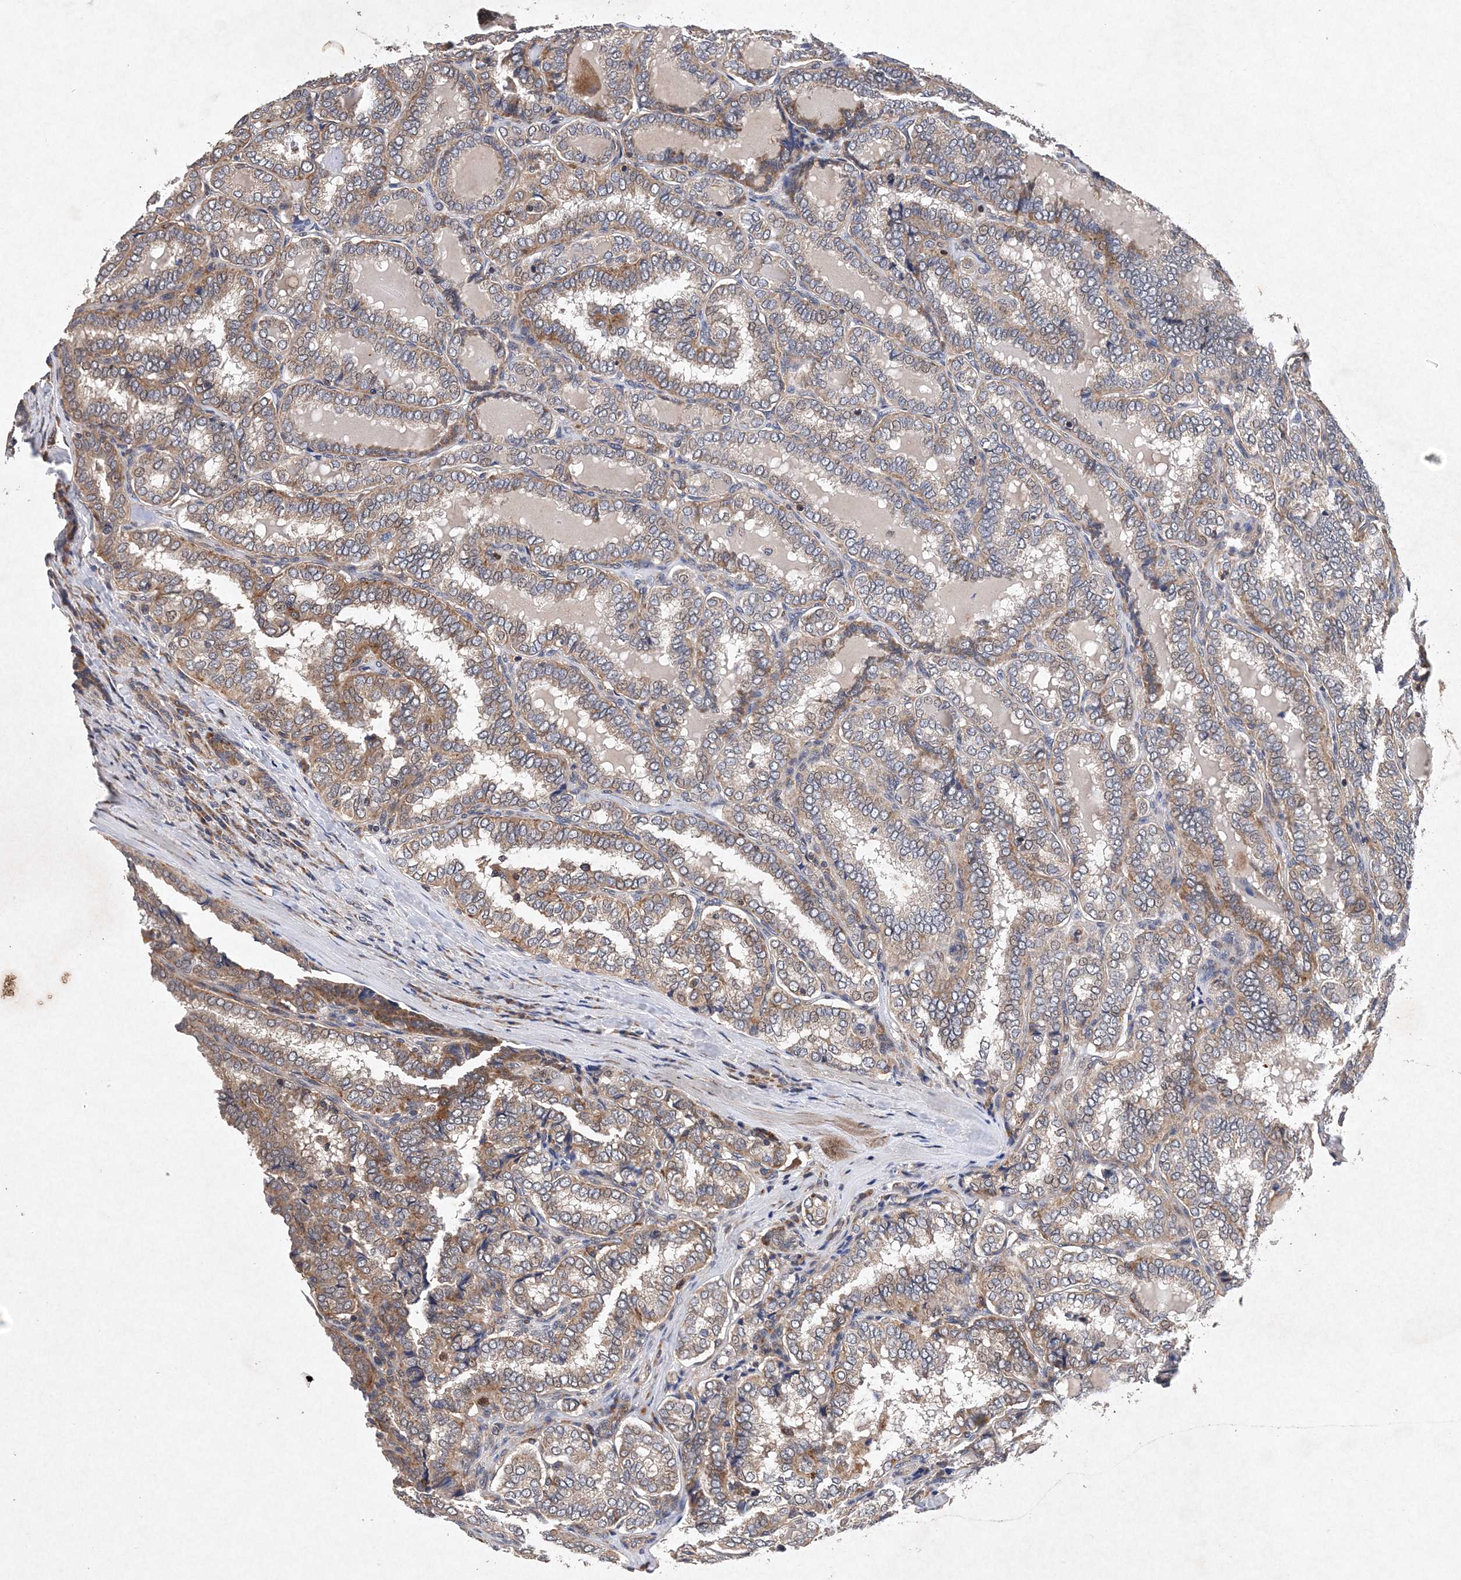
{"staining": {"intensity": "moderate", "quantity": "25%-75%", "location": "cytoplasmic/membranous"}, "tissue": "thyroid cancer", "cell_type": "Tumor cells", "image_type": "cancer", "snomed": [{"axis": "morphology", "description": "Normal tissue, NOS"}, {"axis": "morphology", "description": "Papillary adenocarcinoma, NOS"}, {"axis": "topography", "description": "Thyroid gland"}], "caption": "IHC photomicrograph of neoplastic tissue: human thyroid cancer (papillary adenocarcinoma) stained using IHC exhibits medium levels of moderate protein expression localized specifically in the cytoplasmic/membranous of tumor cells, appearing as a cytoplasmic/membranous brown color.", "gene": "PROSER1", "patient": {"sex": "female", "age": 30}}